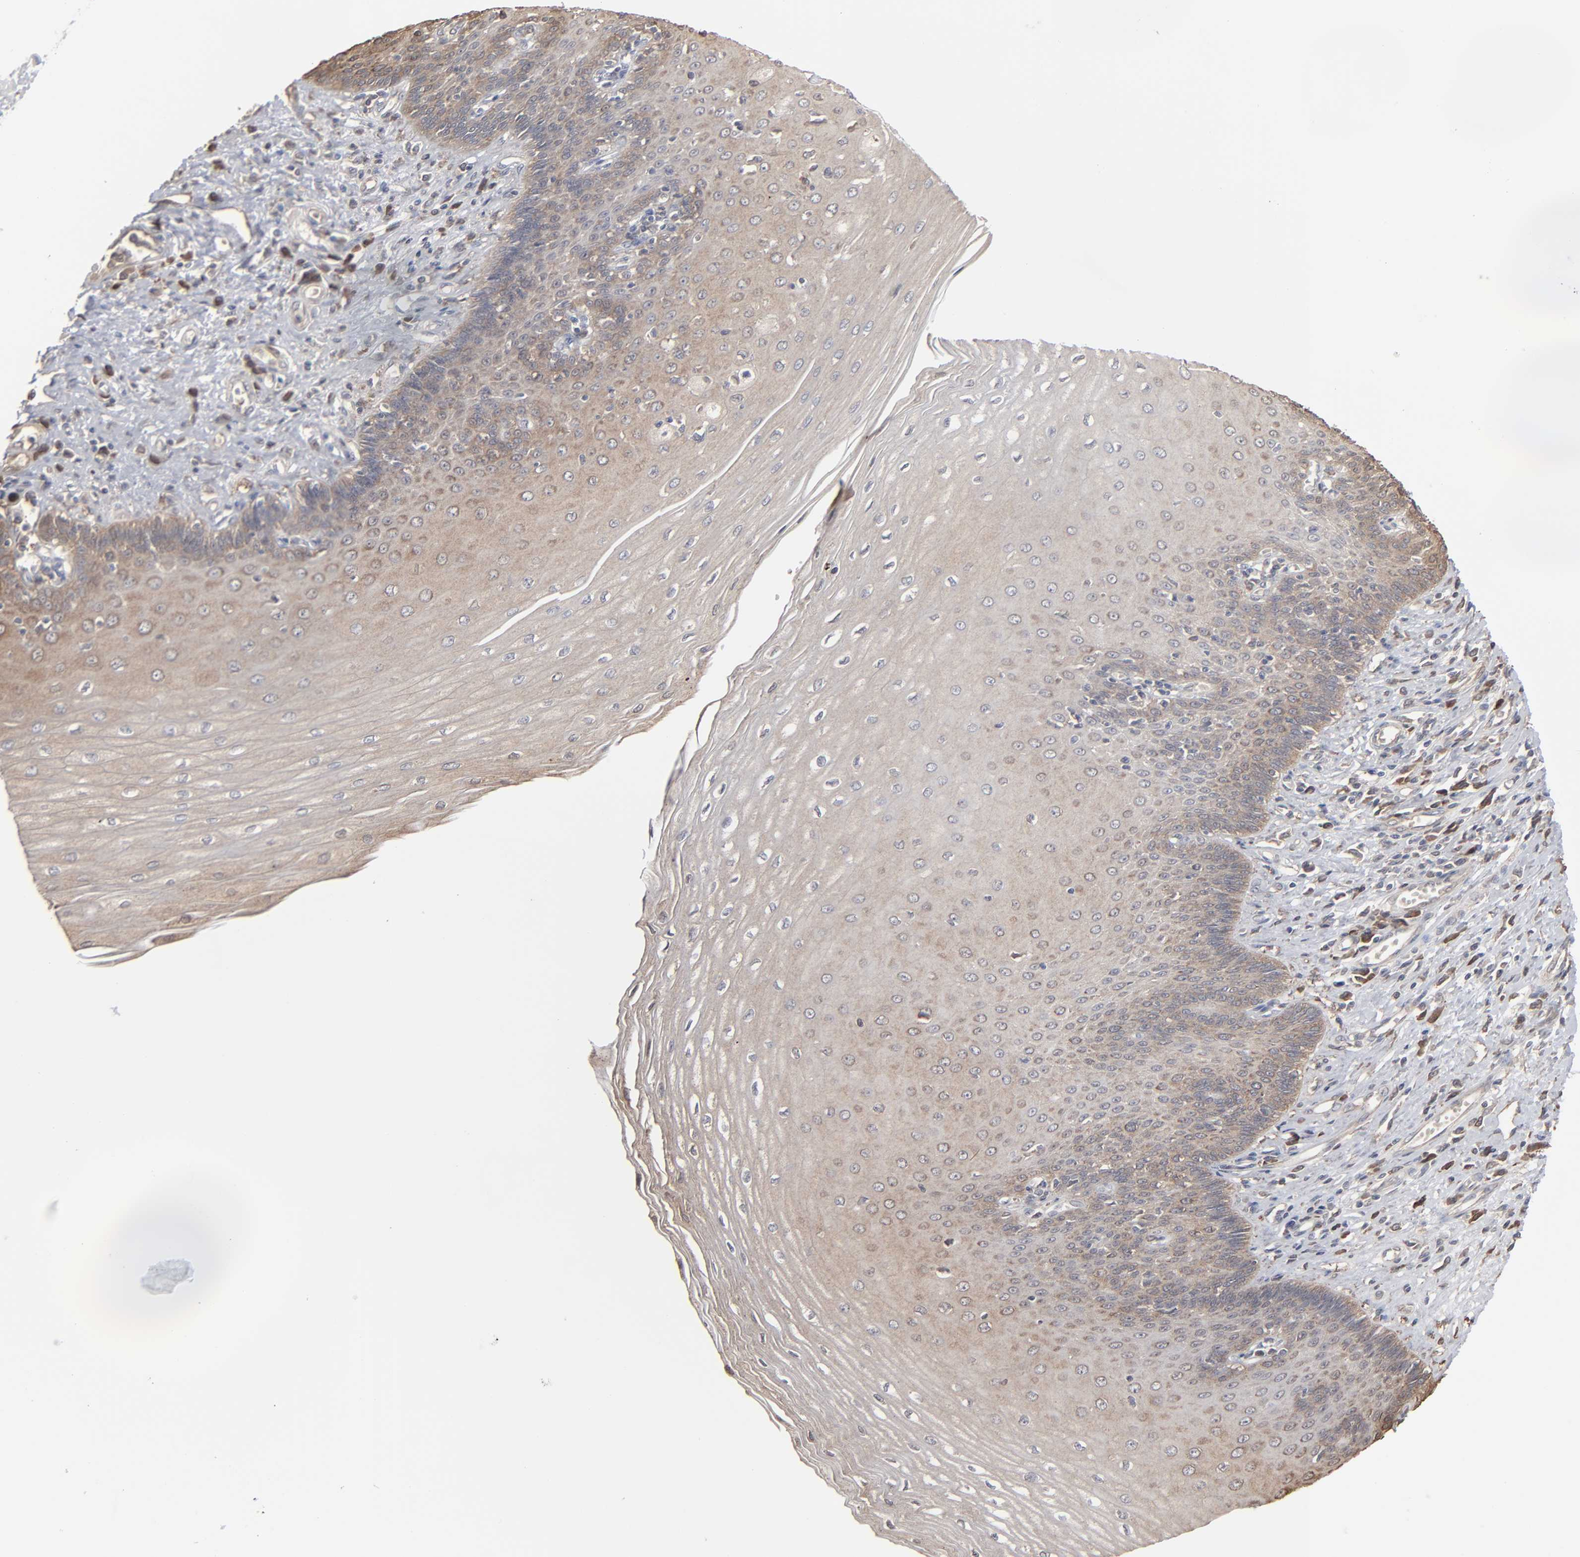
{"staining": {"intensity": "moderate", "quantity": "25%-75%", "location": "cytoplasmic/membranous"}, "tissue": "esophagus", "cell_type": "Squamous epithelial cells", "image_type": "normal", "snomed": [{"axis": "morphology", "description": "Normal tissue, NOS"}, {"axis": "topography", "description": "Esophagus"}], "caption": "Esophagus stained for a protein (brown) displays moderate cytoplasmic/membranous positive expression in about 25%-75% of squamous epithelial cells.", "gene": "NME1", "patient": {"sex": "male", "age": 70}}